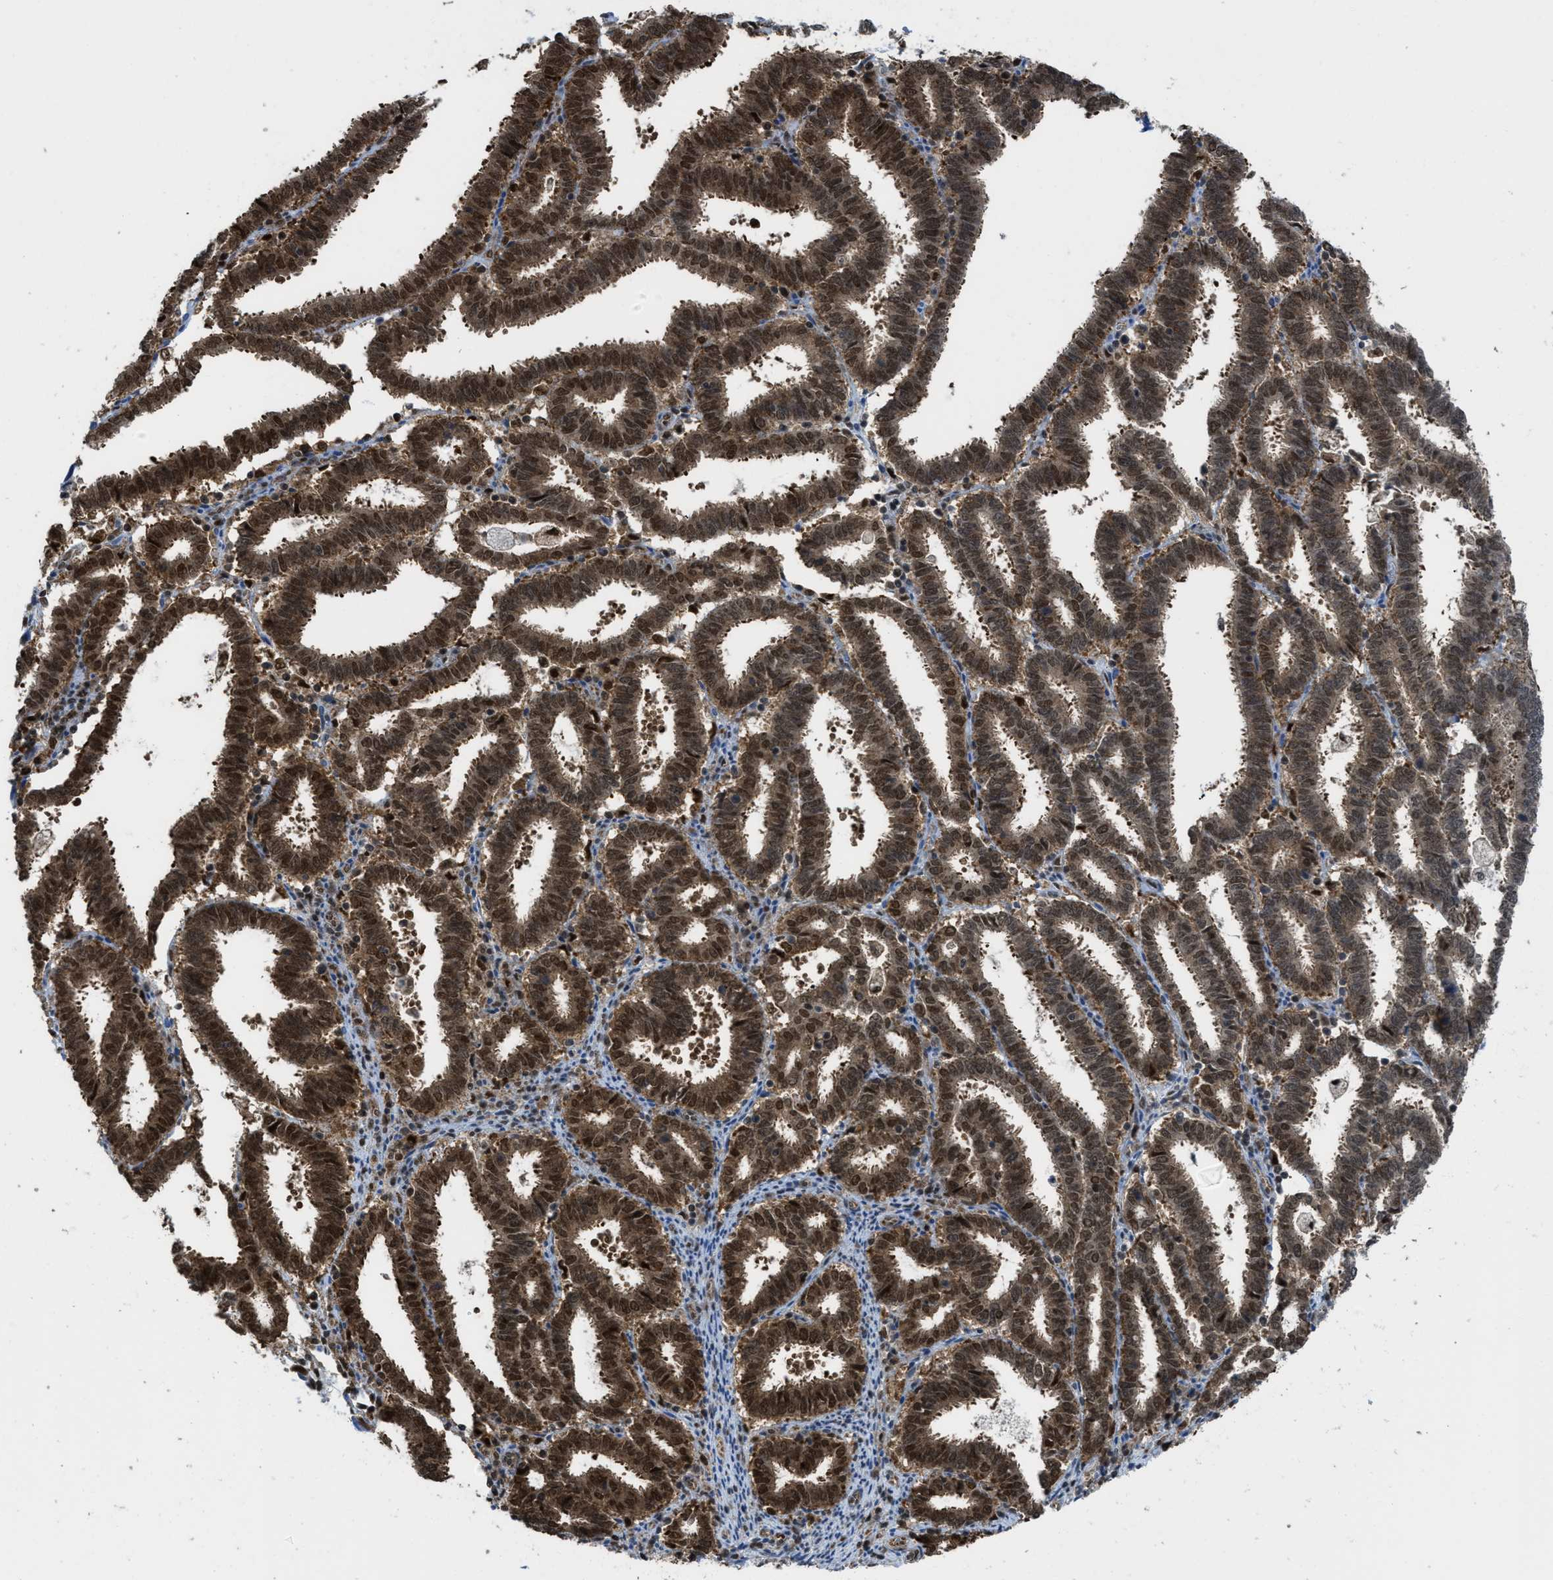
{"staining": {"intensity": "strong", "quantity": ">75%", "location": "cytoplasmic/membranous,nuclear"}, "tissue": "endometrial cancer", "cell_type": "Tumor cells", "image_type": "cancer", "snomed": [{"axis": "morphology", "description": "Adenocarcinoma, NOS"}, {"axis": "topography", "description": "Uterus"}], "caption": "Immunohistochemical staining of human adenocarcinoma (endometrial) displays strong cytoplasmic/membranous and nuclear protein staining in approximately >75% of tumor cells.", "gene": "TNPO1", "patient": {"sex": "female", "age": 83}}